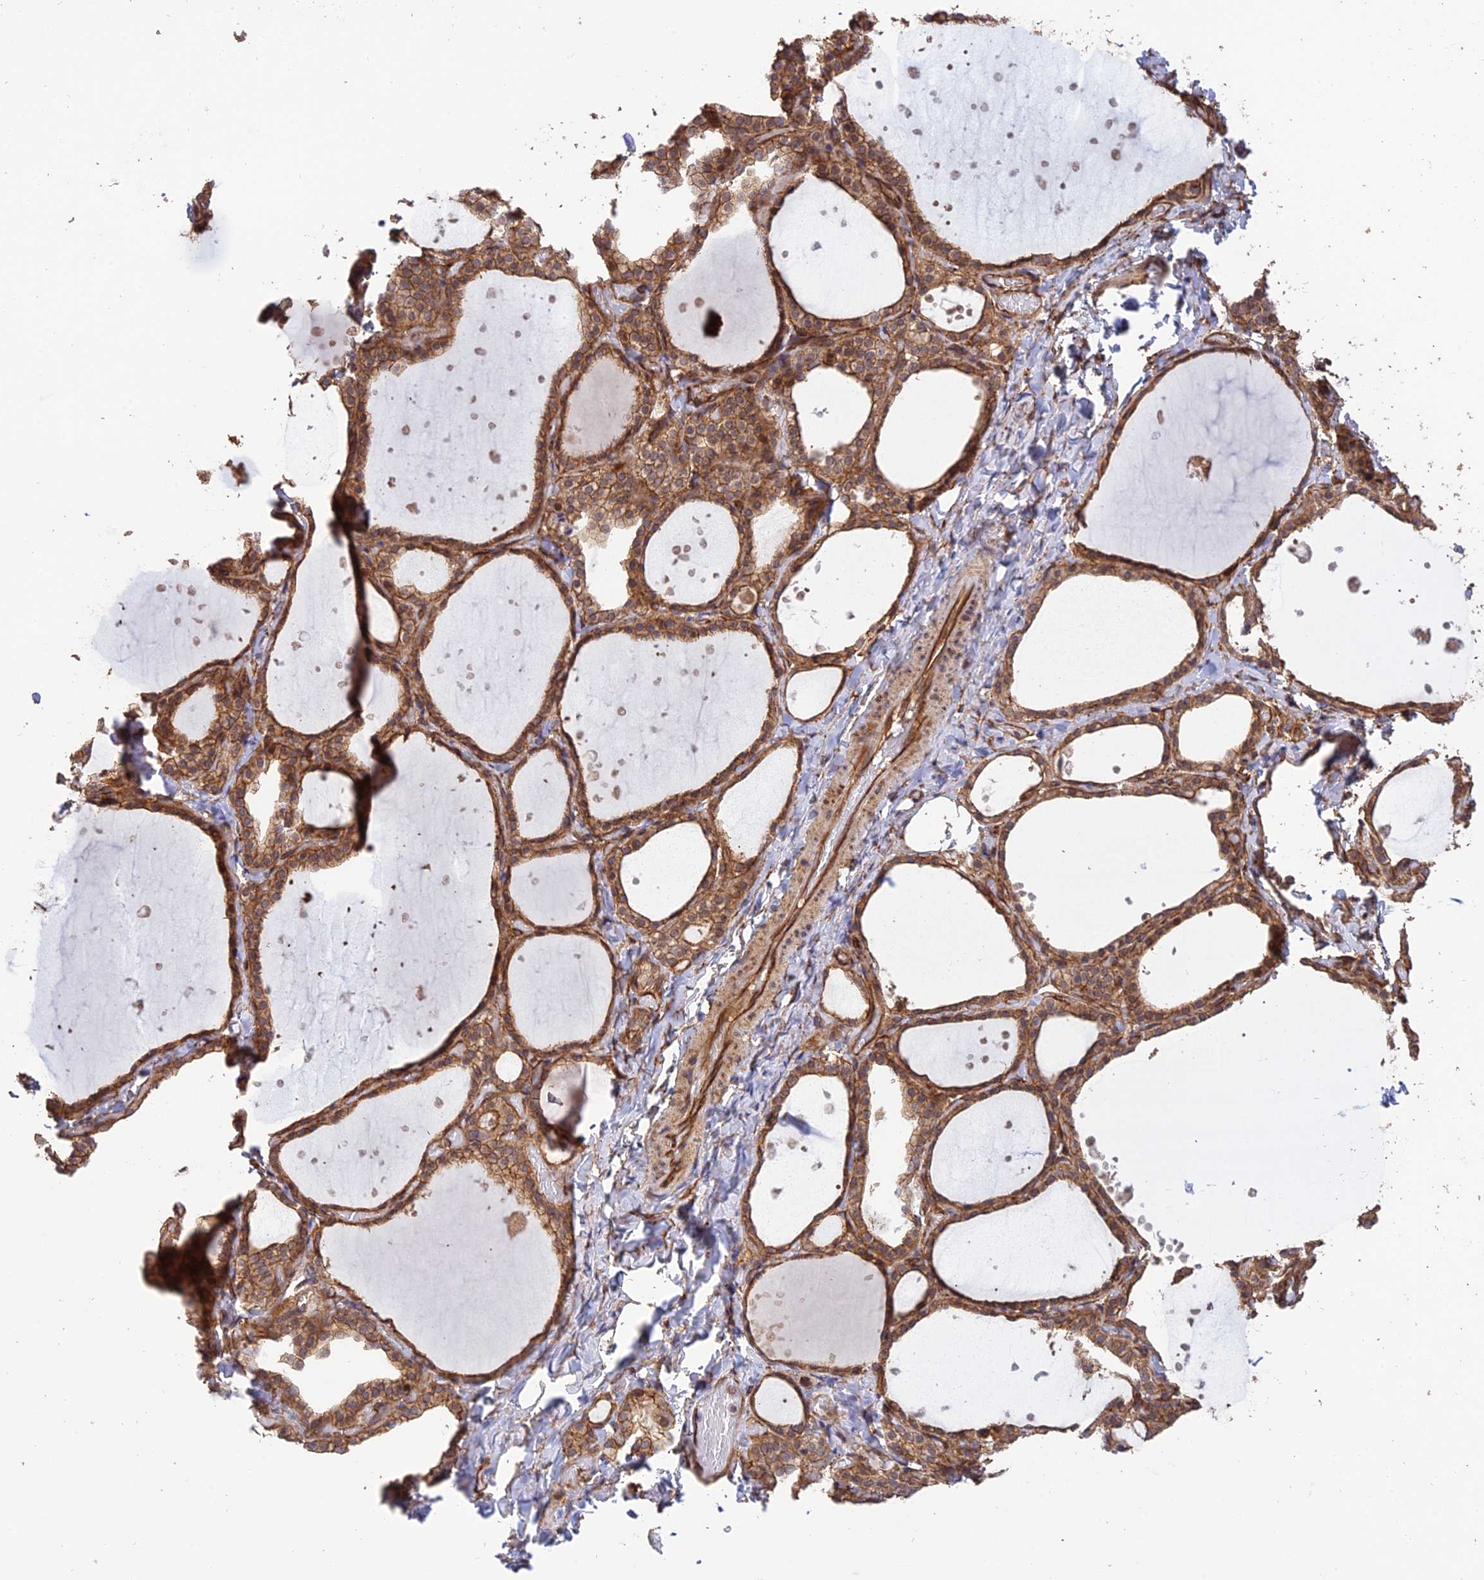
{"staining": {"intensity": "strong", "quantity": ">75%", "location": "cytoplasmic/membranous,nuclear"}, "tissue": "thyroid gland", "cell_type": "Glandular cells", "image_type": "normal", "snomed": [{"axis": "morphology", "description": "Normal tissue, NOS"}, {"axis": "topography", "description": "Thyroid gland"}], "caption": "Thyroid gland was stained to show a protein in brown. There is high levels of strong cytoplasmic/membranous,nuclear positivity in approximately >75% of glandular cells. (brown staining indicates protein expression, while blue staining denotes nuclei).", "gene": "HOMER2", "patient": {"sex": "female", "age": 44}}